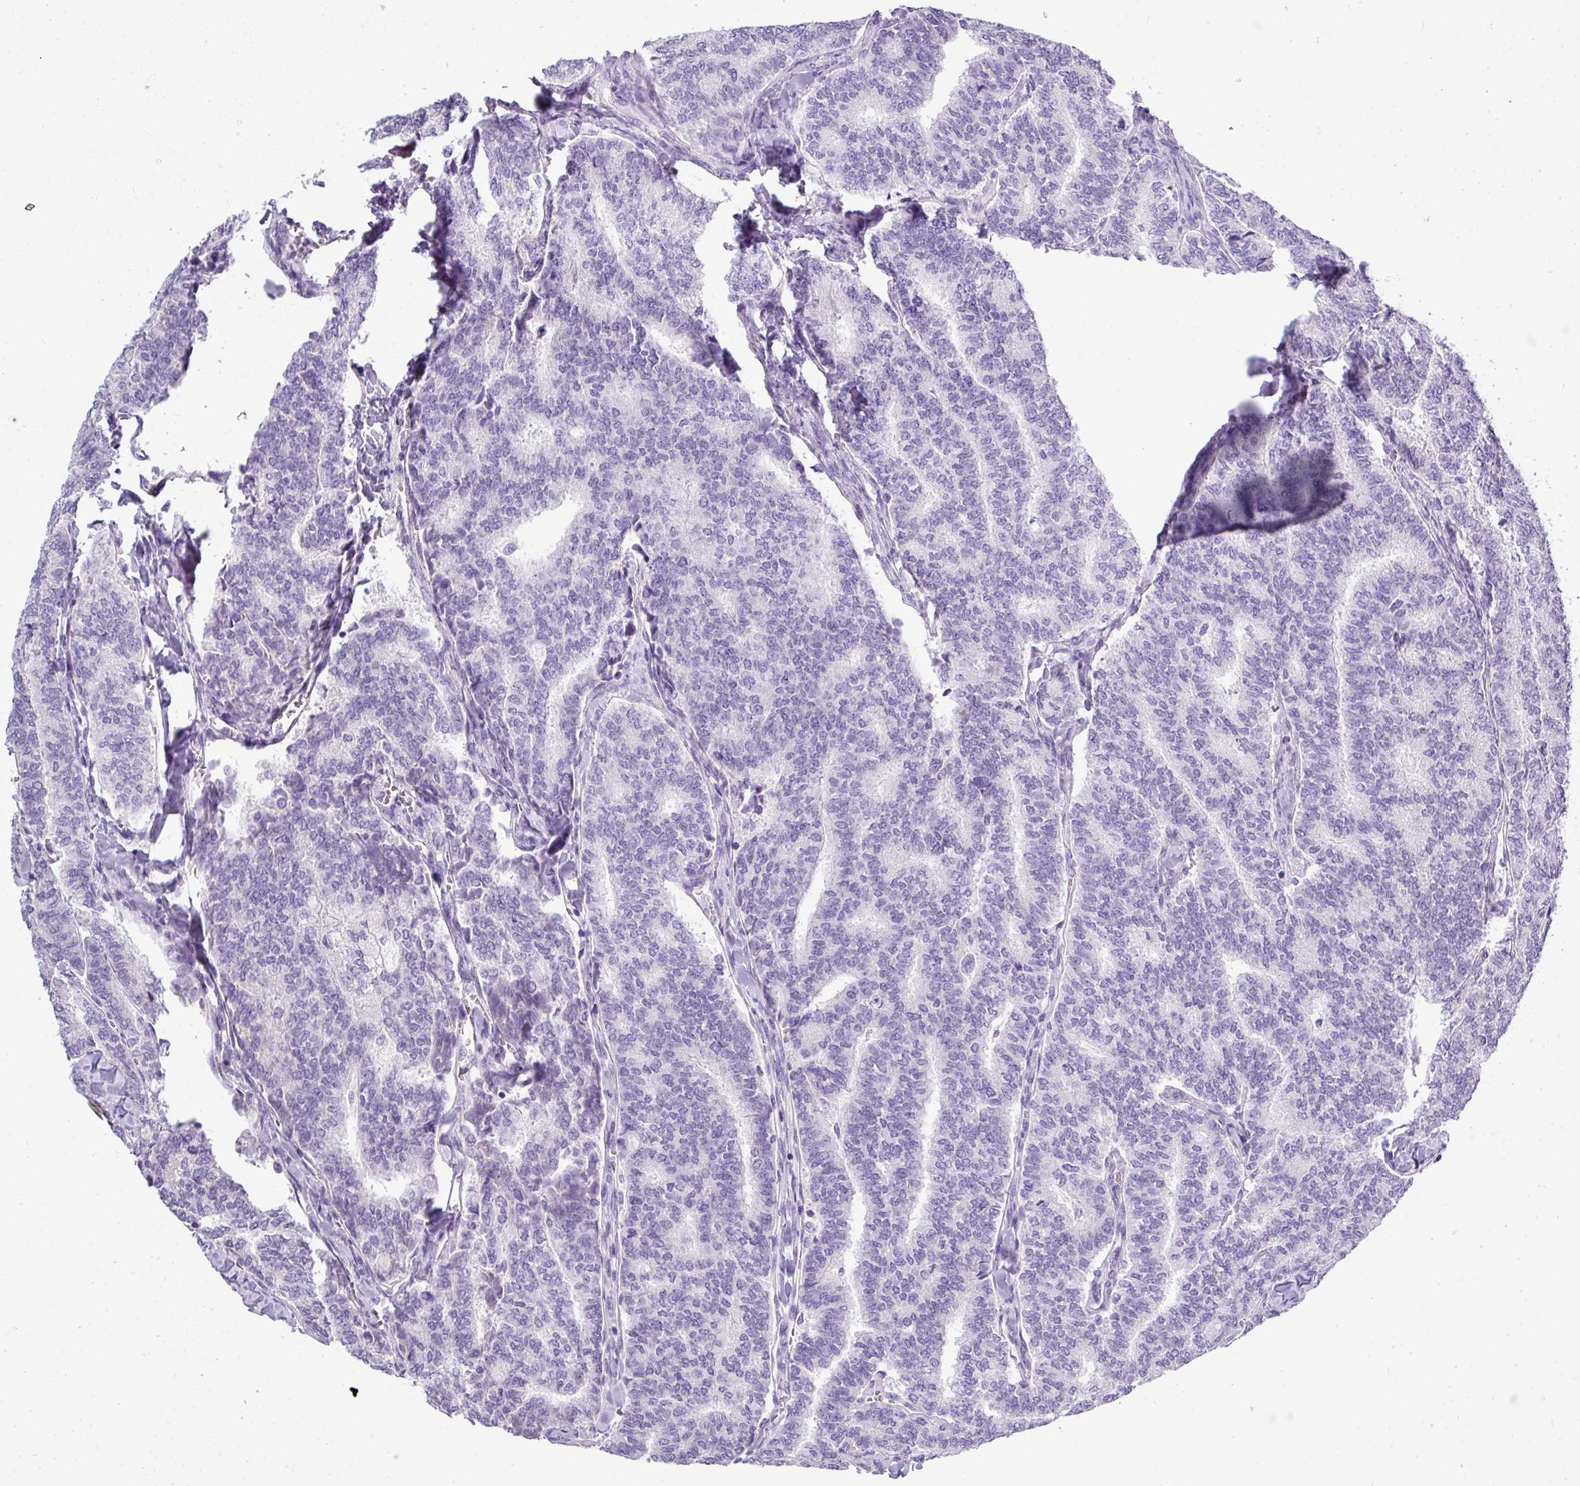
{"staining": {"intensity": "negative", "quantity": "none", "location": "none"}, "tissue": "thyroid cancer", "cell_type": "Tumor cells", "image_type": "cancer", "snomed": [{"axis": "morphology", "description": "Papillary adenocarcinoma, NOS"}, {"axis": "topography", "description": "Thyroid gland"}], "caption": "Tumor cells show no significant protein positivity in thyroid papillary adenocarcinoma. (DAB (3,3'-diaminobenzidine) immunohistochemistry with hematoxylin counter stain).", "gene": "ZNF568", "patient": {"sex": "female", "age": 35}}